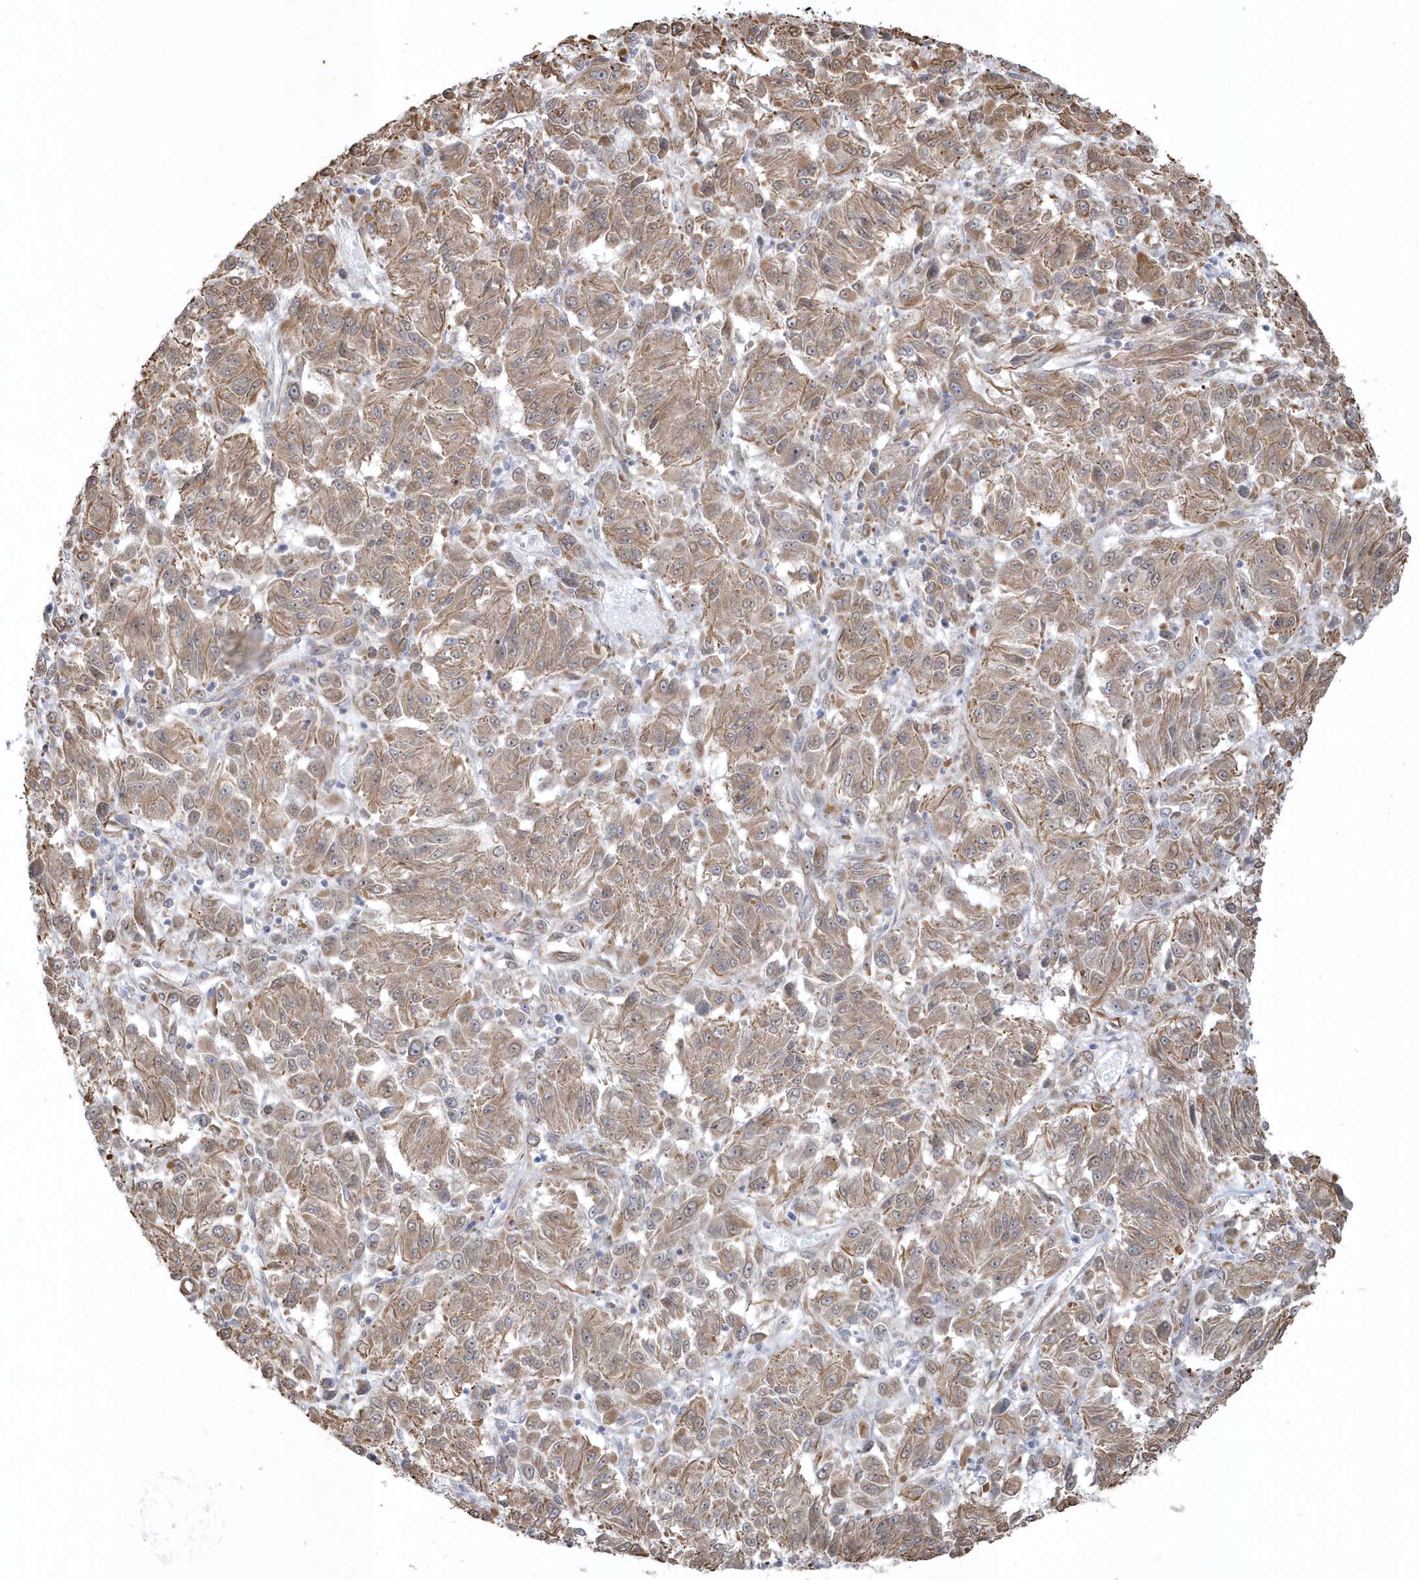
{"staining": {"intensity": "moderate", "quantity": ">75%", "location": "cytoplasmic/membranous"}, "tissue": "melanoma", "cell_type": "Tumor cells", "image_type": "cancer", "snomed": [{"axis": "morphology", "description": "Malignant melanoma, Metastatic site"}, {"axis": "topography", "description": "Lung"}], "caption": "Melanoma stained for a protein (brown) displays moderate cytoplasmic/membranous positive expression in approximately >75% of tumor cells.", "gene": "DHX57", "patient": {"sex": "male", "age": 64}}